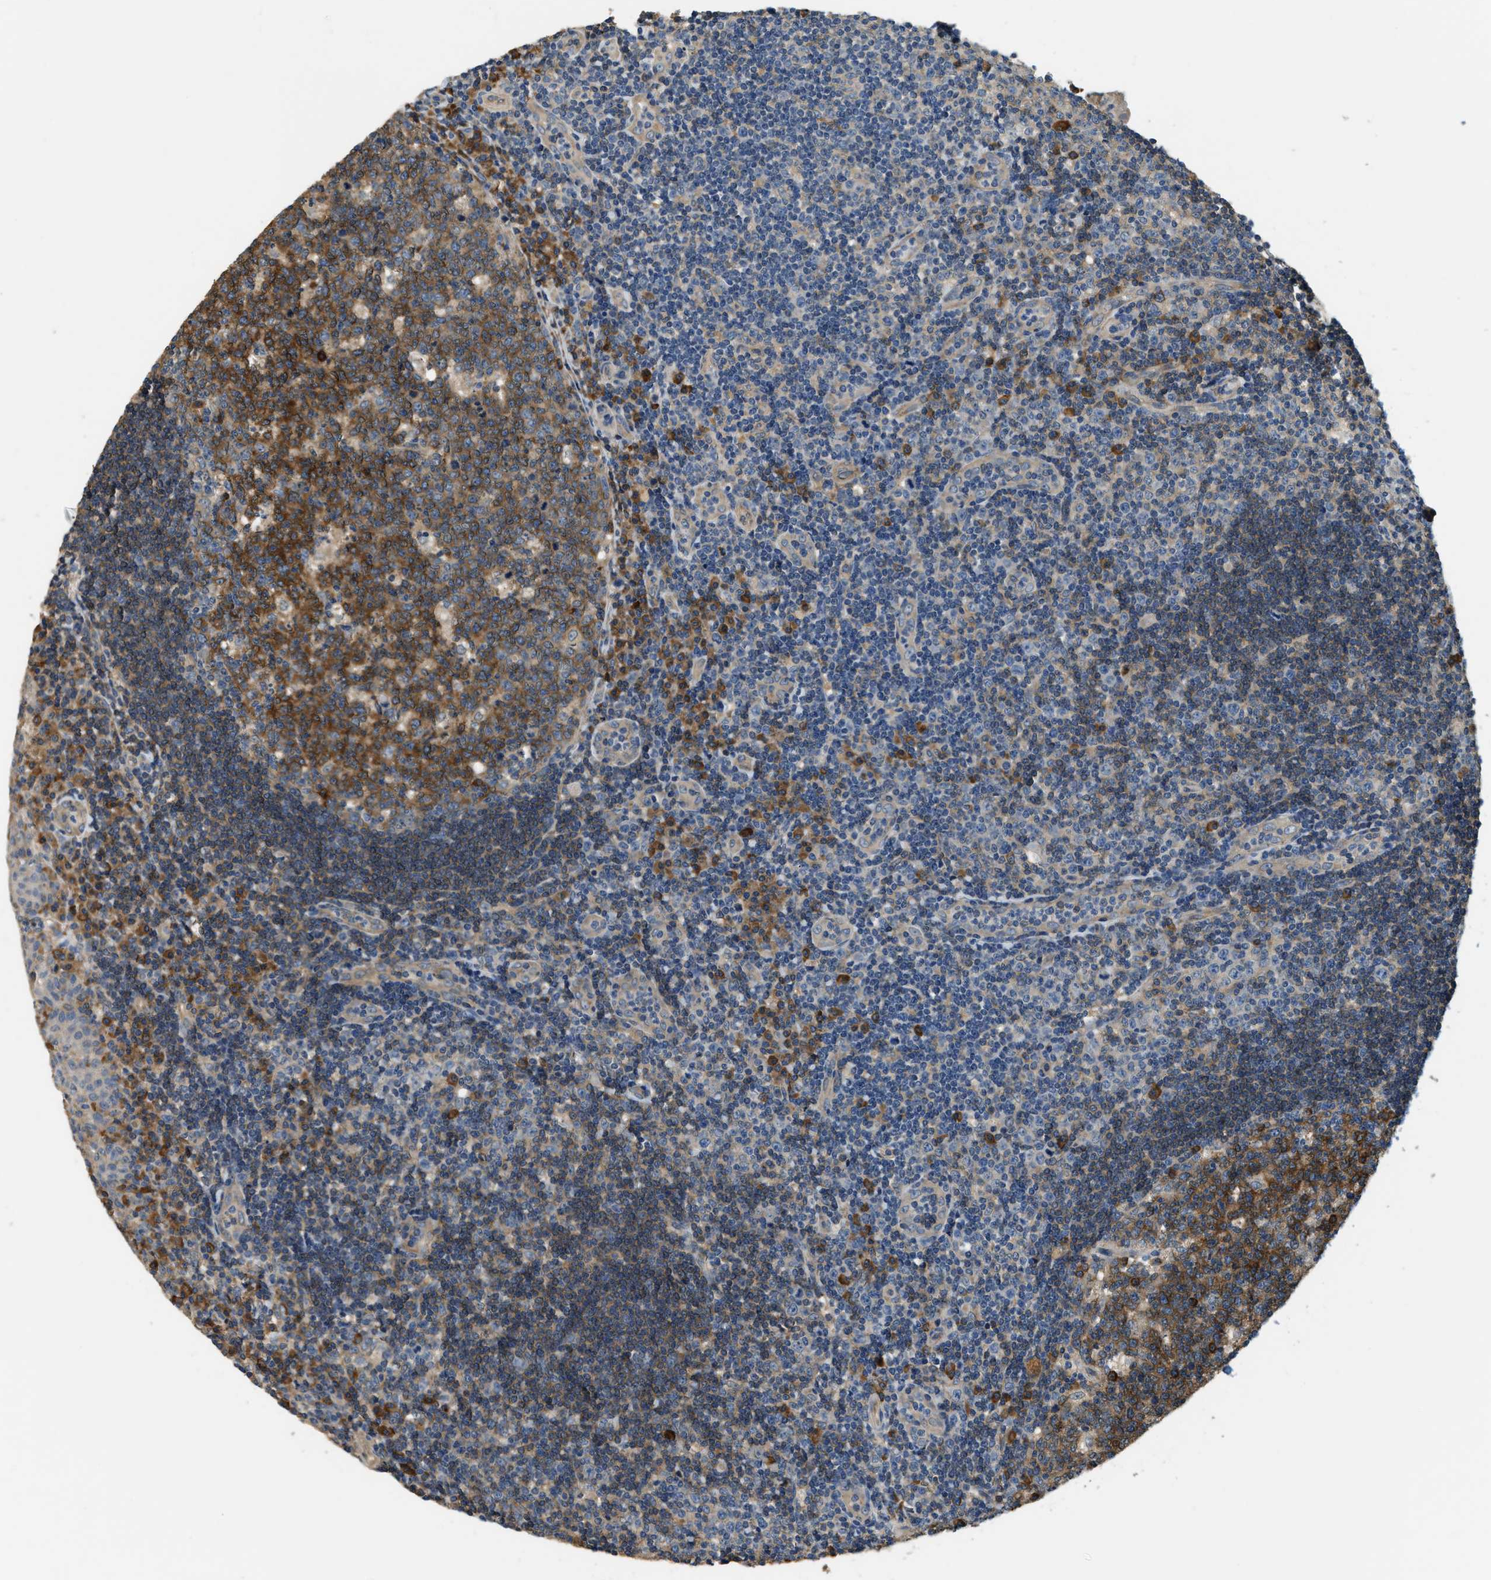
{"staining": {"intensity": "strong", "quantity": ">75%", "location": "cytoplasmic/membranous"}, "tissue": "tonsil", "cell_type": "Germinal center cells", "image_type": "normal", "snomed": [{"axis": "morphology", "description": "Normal tissue, NOS"}, {"axis": "topography", "description": "Tonsil"}], "caption": "An immunohistochemistry image of benign tissue is shown. Protein staining in brown labels strong cytoplasmic/membranous positivity in tonsil within germinal center cells. Using DAB (brown) and hematoxylin (blue) stains, captured at high magnification using brightfield microscopy.", "gene": "CFLAR", "patient": {"sex": "female", "age": 40}}